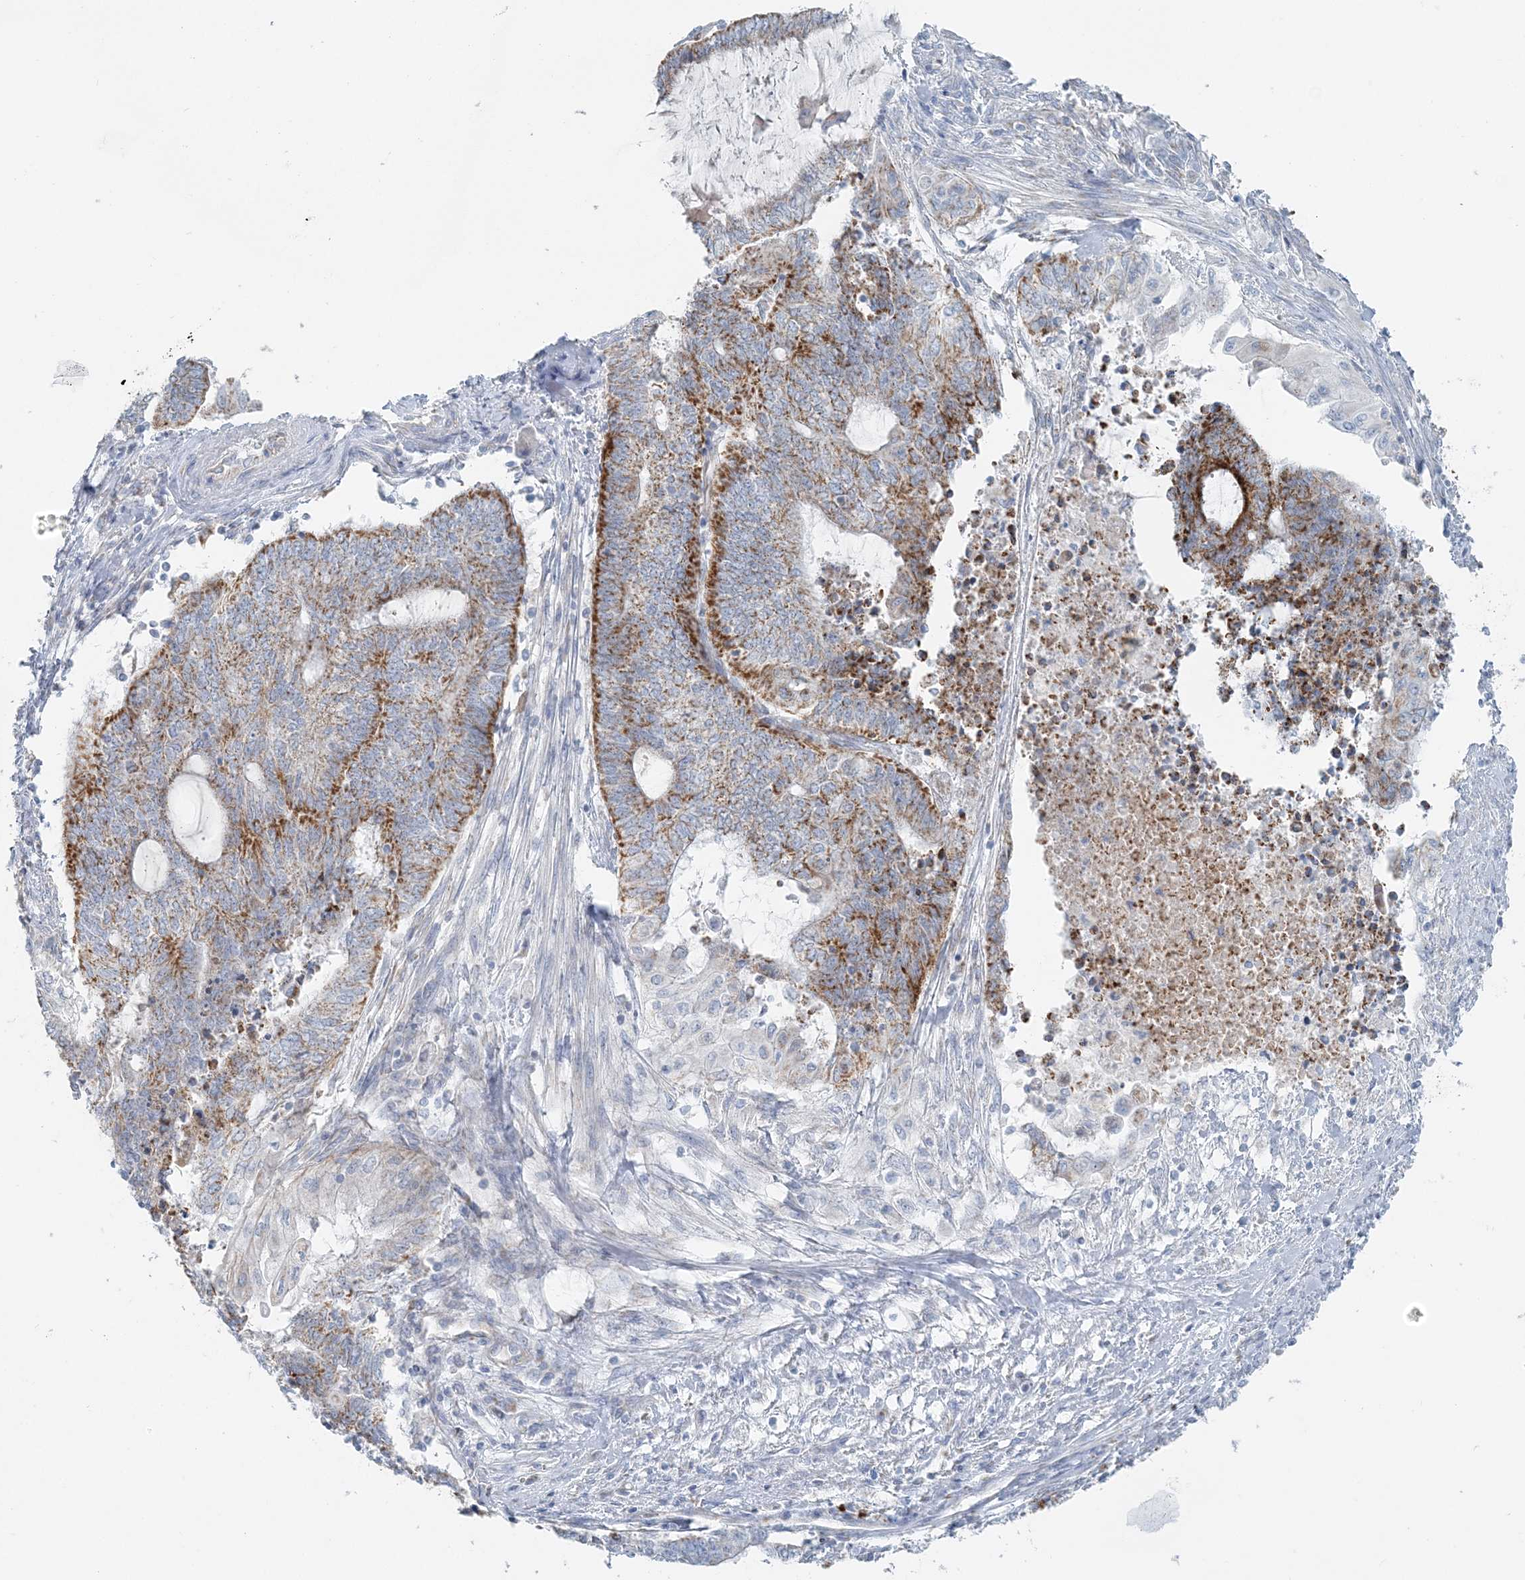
{"staining": {"intensity": "moderate", "quantity": ">75%", "location": "cytoplasmic/membranous"}, "tissue": "endometrial cancer", "cell_type": "Tumor cells", "image_type": "cancer", "snomed": [{"axis": "morphology", "description": "Adenocarcinoma, NOS"}, {"axis": "topography", "description": "Uterus"}, {"axis": "topography", "description": "Endometrium"}], "caption": "Approximately >75% of tumor cells in adenocarcinoma (endometrial) reveal moderate cytoplasmic/membranous protein positivity as visualized by brown immunohistochemical staining.", "gene": "PCCB", "patient": {"sex": "female", "age": 70}}